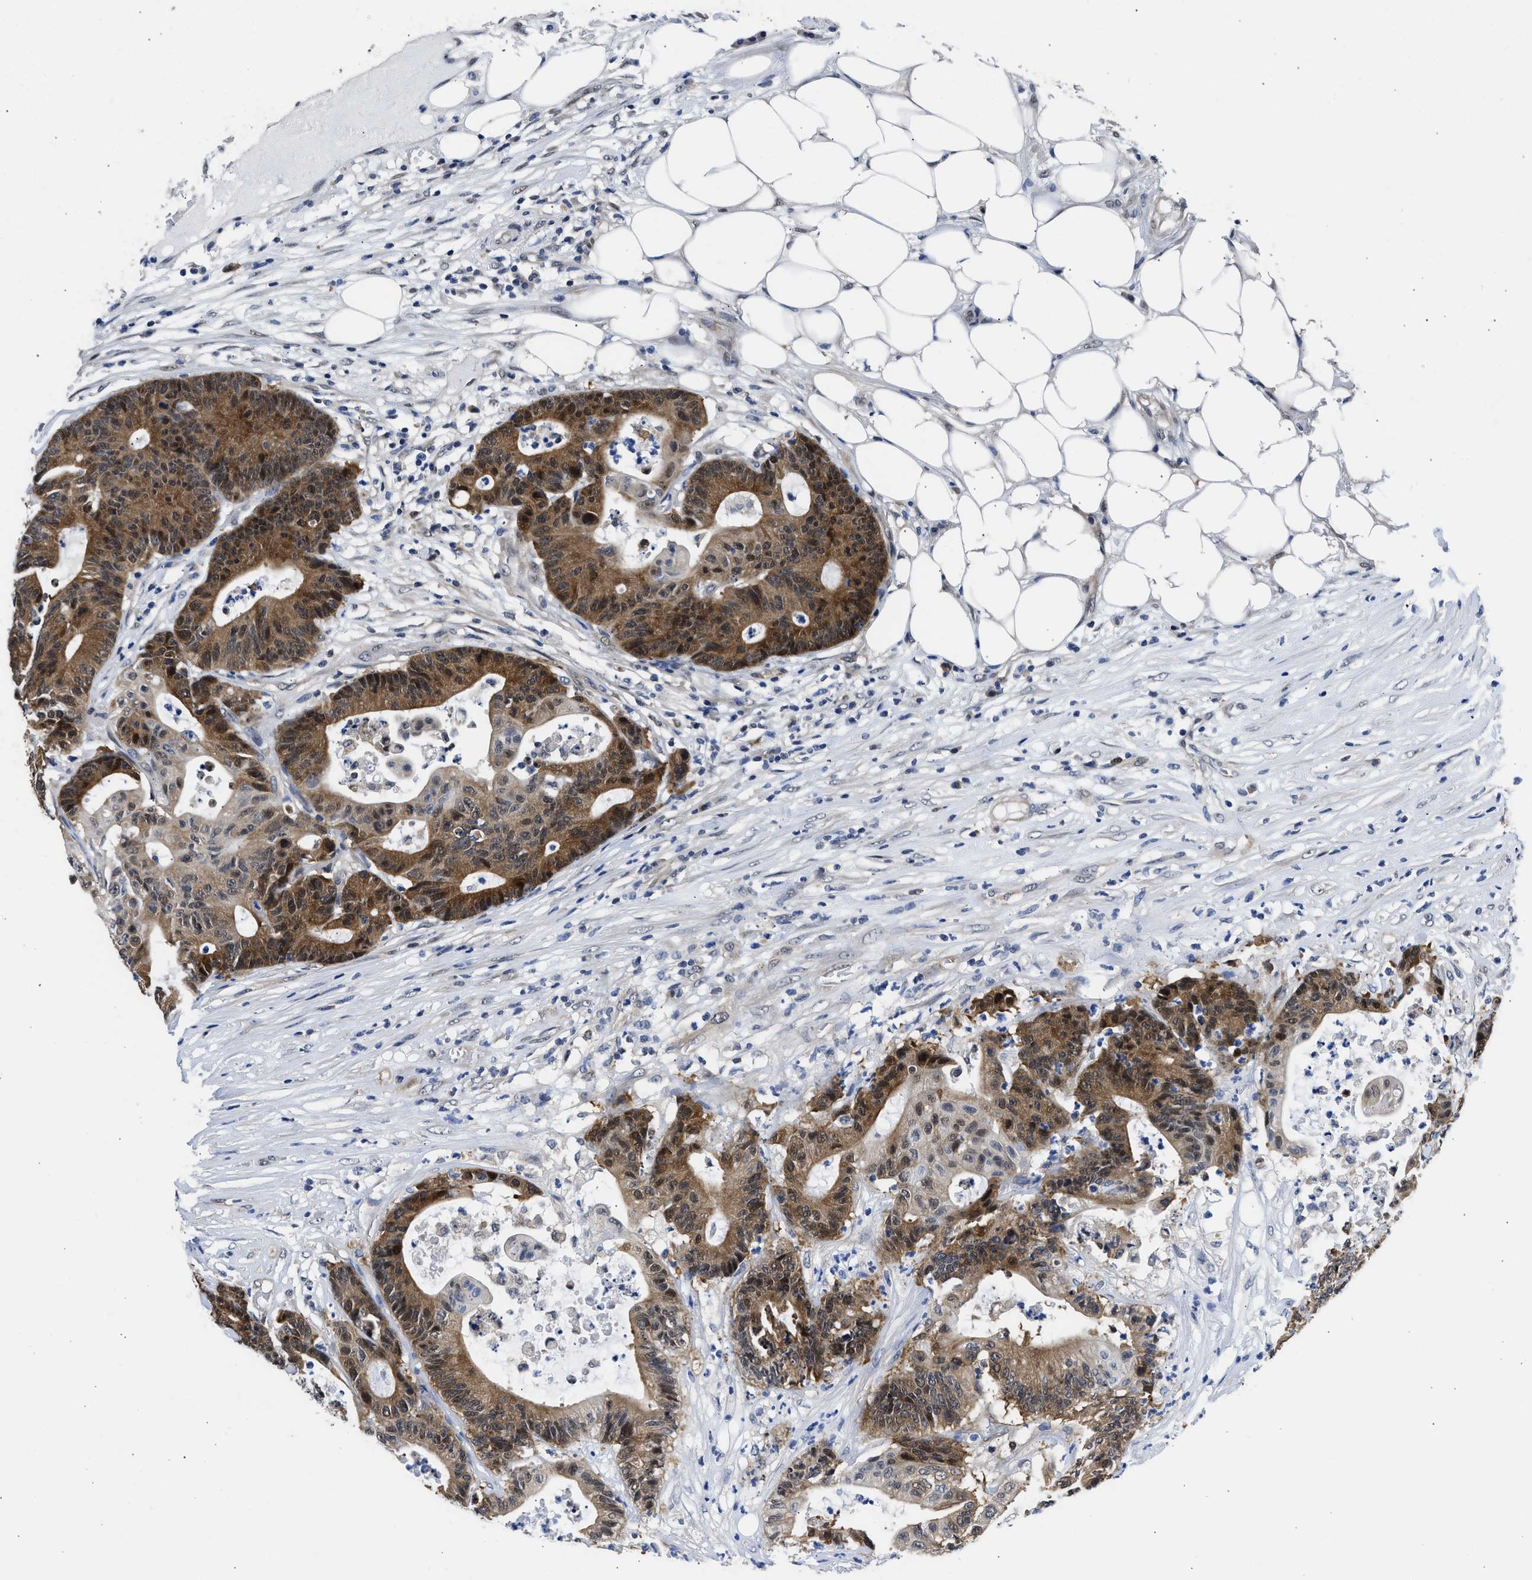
{"staining": {"intensity": "strong", "quantity": ">75%", "location": "cytoplasmic/membranous,nuclear"}, "tissue": "colorectal cancer", "cell_type": "Tumor cells", "image_type": "cancer", "snomed": [{"axis": "morphology", "description": "Adenocarcinoma, NOS"}, {"axis": "topography", "description": "Colon"}], "caption": "Protein expression analysis of human colorectal adenocarcinoma reveals strong cytoplasmic/membranous and nuclear staining in approximately >75% of tumor cells. The staining was performed using DAB (3,3'-diaminobenzidine) to visualize the protein expression in brown, while the nuclei were stained in blue with hematoxylin (Magnification: 20x).", "gene": "XPO5", "patient": {"sex": "female", "age": 84}}